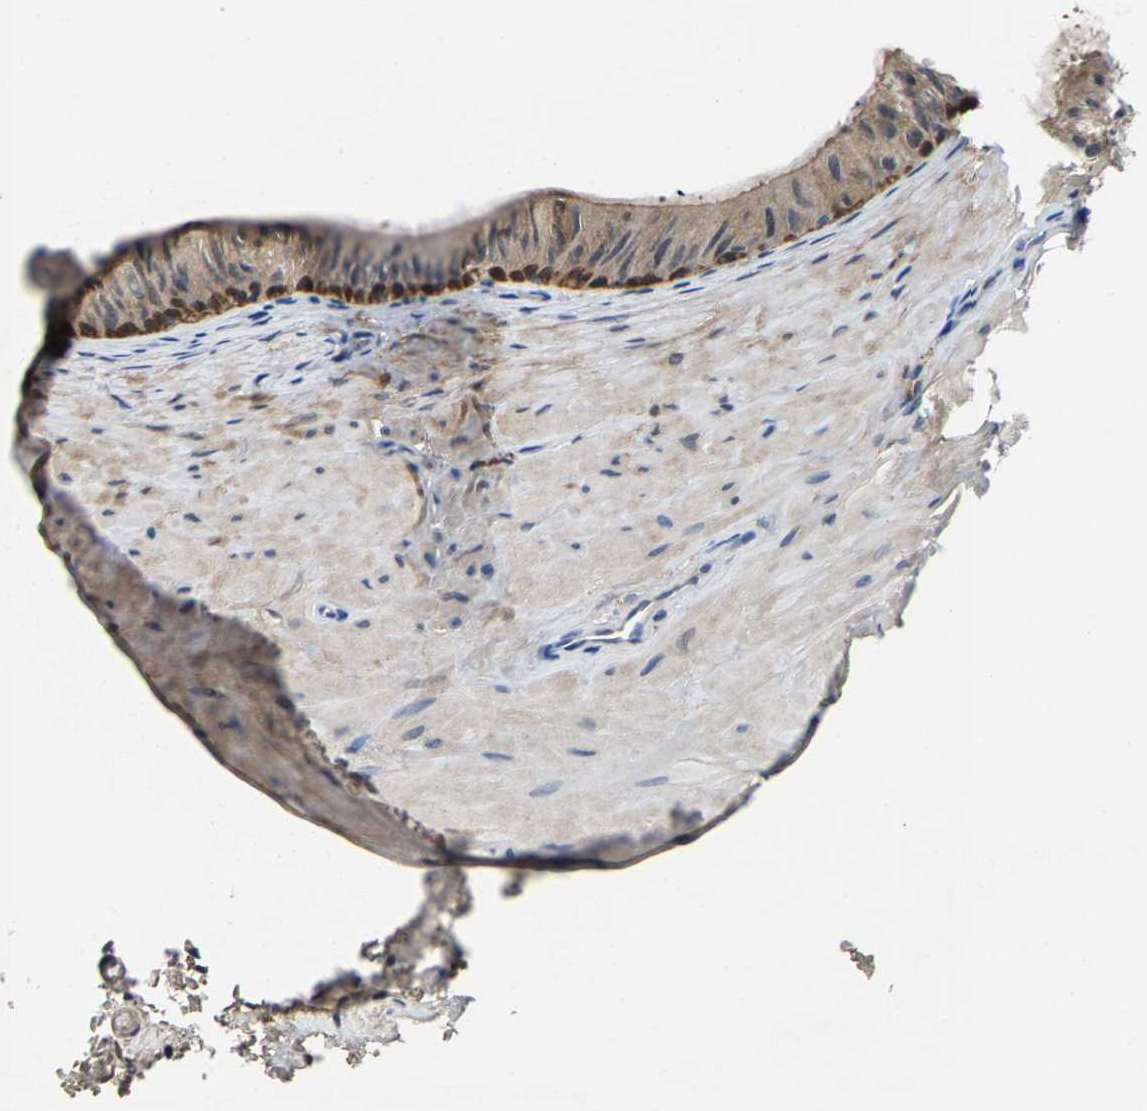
{"staining": {"intensity": "moderate", "quantity": ">75%", "location": "cytoplasmic/membranous"}, "tissue": "epididymis", "cell_type": "Glandular cells", "image_type": "normal", "snomed": [{"axis": "morphology", "description": "Normal tissue, NOS"}, {"axis": "topography", "description": "Epididymis"}], "caption": "Protein positivity by immunohistochemistry (IHC) displays moderate cytoplasmic/membranous expression in approximately >75% of glandular cells in normal epididymis. The staining was performed using DAB to visualize the protein expression in brown, while the nuclei were stained in blue with hematoxylin (Magnification: 20x).", "gene": "SSH3", "patient": {"sex": "male", "age": 34}}